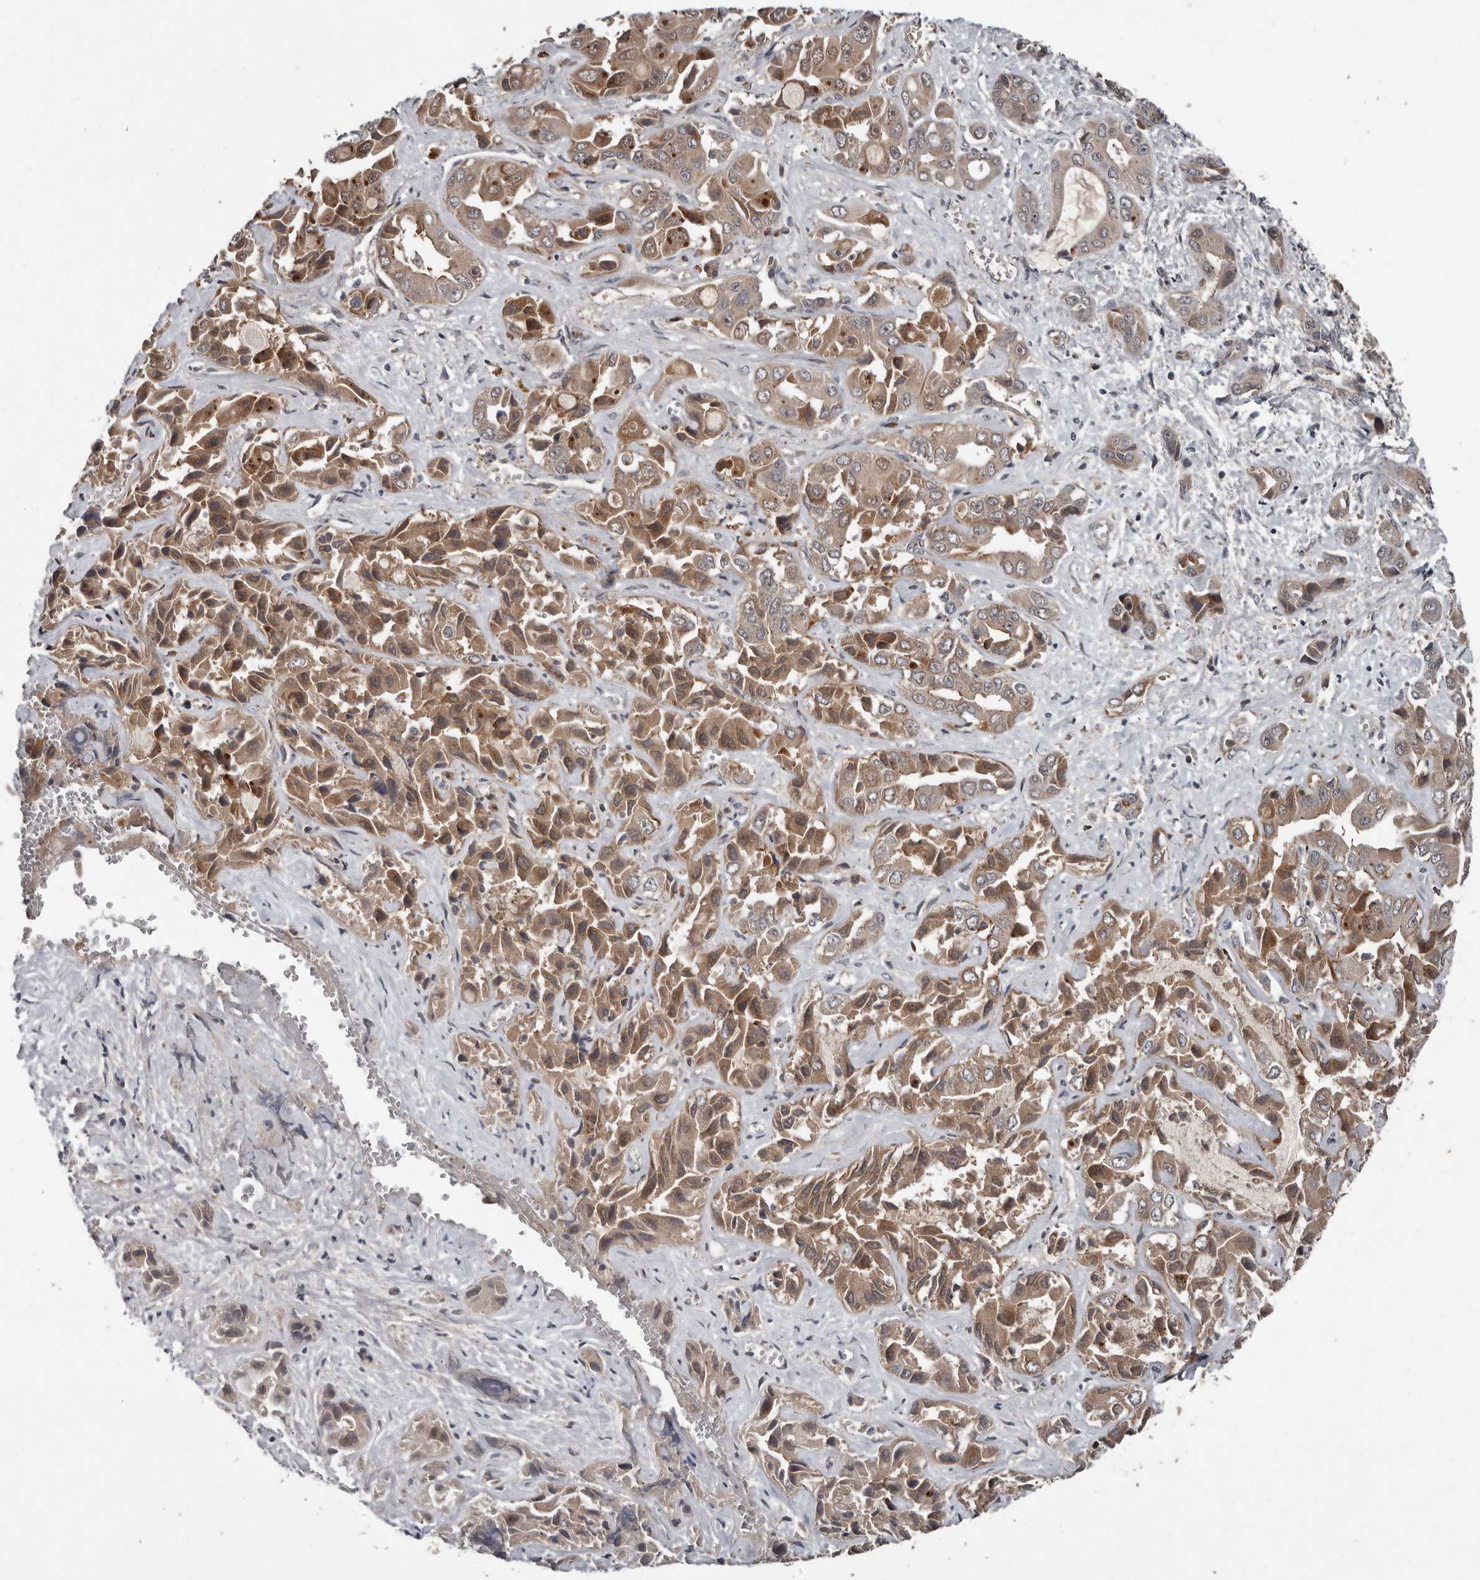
{"staining": {"intensity": "moderate", "quantity": ">75%", "location": "cytoplasmic/membranous"}, "tissue": "liver cancer", "cell_type": "Tumor cells", "image_type": "cancer", "snomed": [{"axis": "morphology", "description": "Cholangiocarcinoma"}, {"axis": "topography", "description": "Liver"}], "caption": "Immunohistochemistry (IHC) histopathology image of neoplastic tissue: liver cancer (cholangiocarcinoma) stained using IHC displays medium levels of moderate protein expression localized specifically in the cytoplasmic/membranous of tumor cells, appearing as a cytoplasmic/membranous brown color.", "gene": "DNAJB4", "patient": {"sex": "female", "age": 52}}